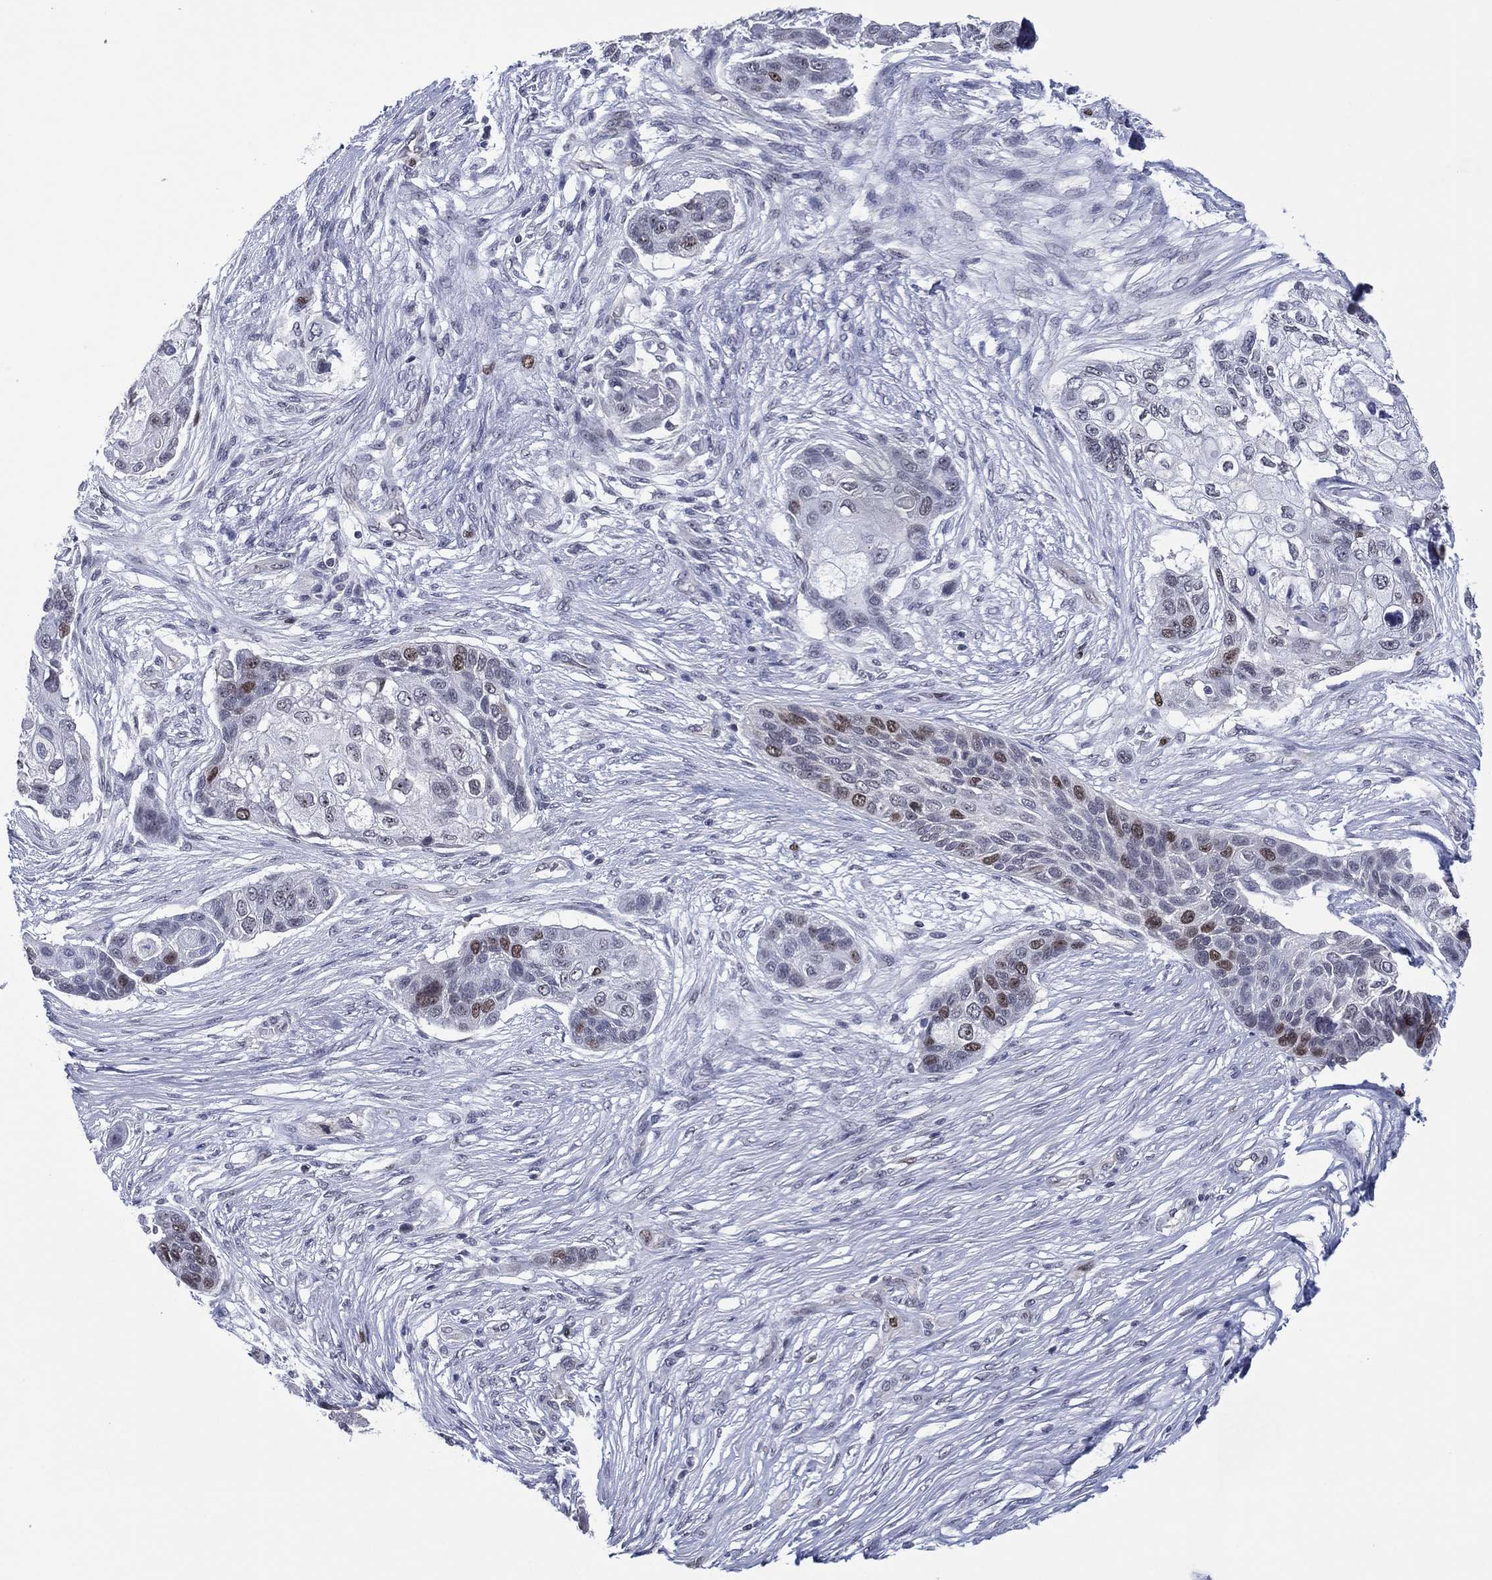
{"staining": {"intensity": "strong", "quantity": "<25%", "location": "nuclear"}, "tissue": "lung cancer", "cell_type": "Tumor cells", "image_type": "cancer", "snomed": [{"axis": "morphology", "description": "Squamous cell carcinoma, NOS"}, {"axis": "topography", "description": "Lung"}], "caption": "Protein expression analysis of lung cancer (squamous cell carcinoma) shows strong nuclear positivity in about <25% of tumor cells.", "gene": "GATA6", "patient": {"sex": "male", "age": 69}}